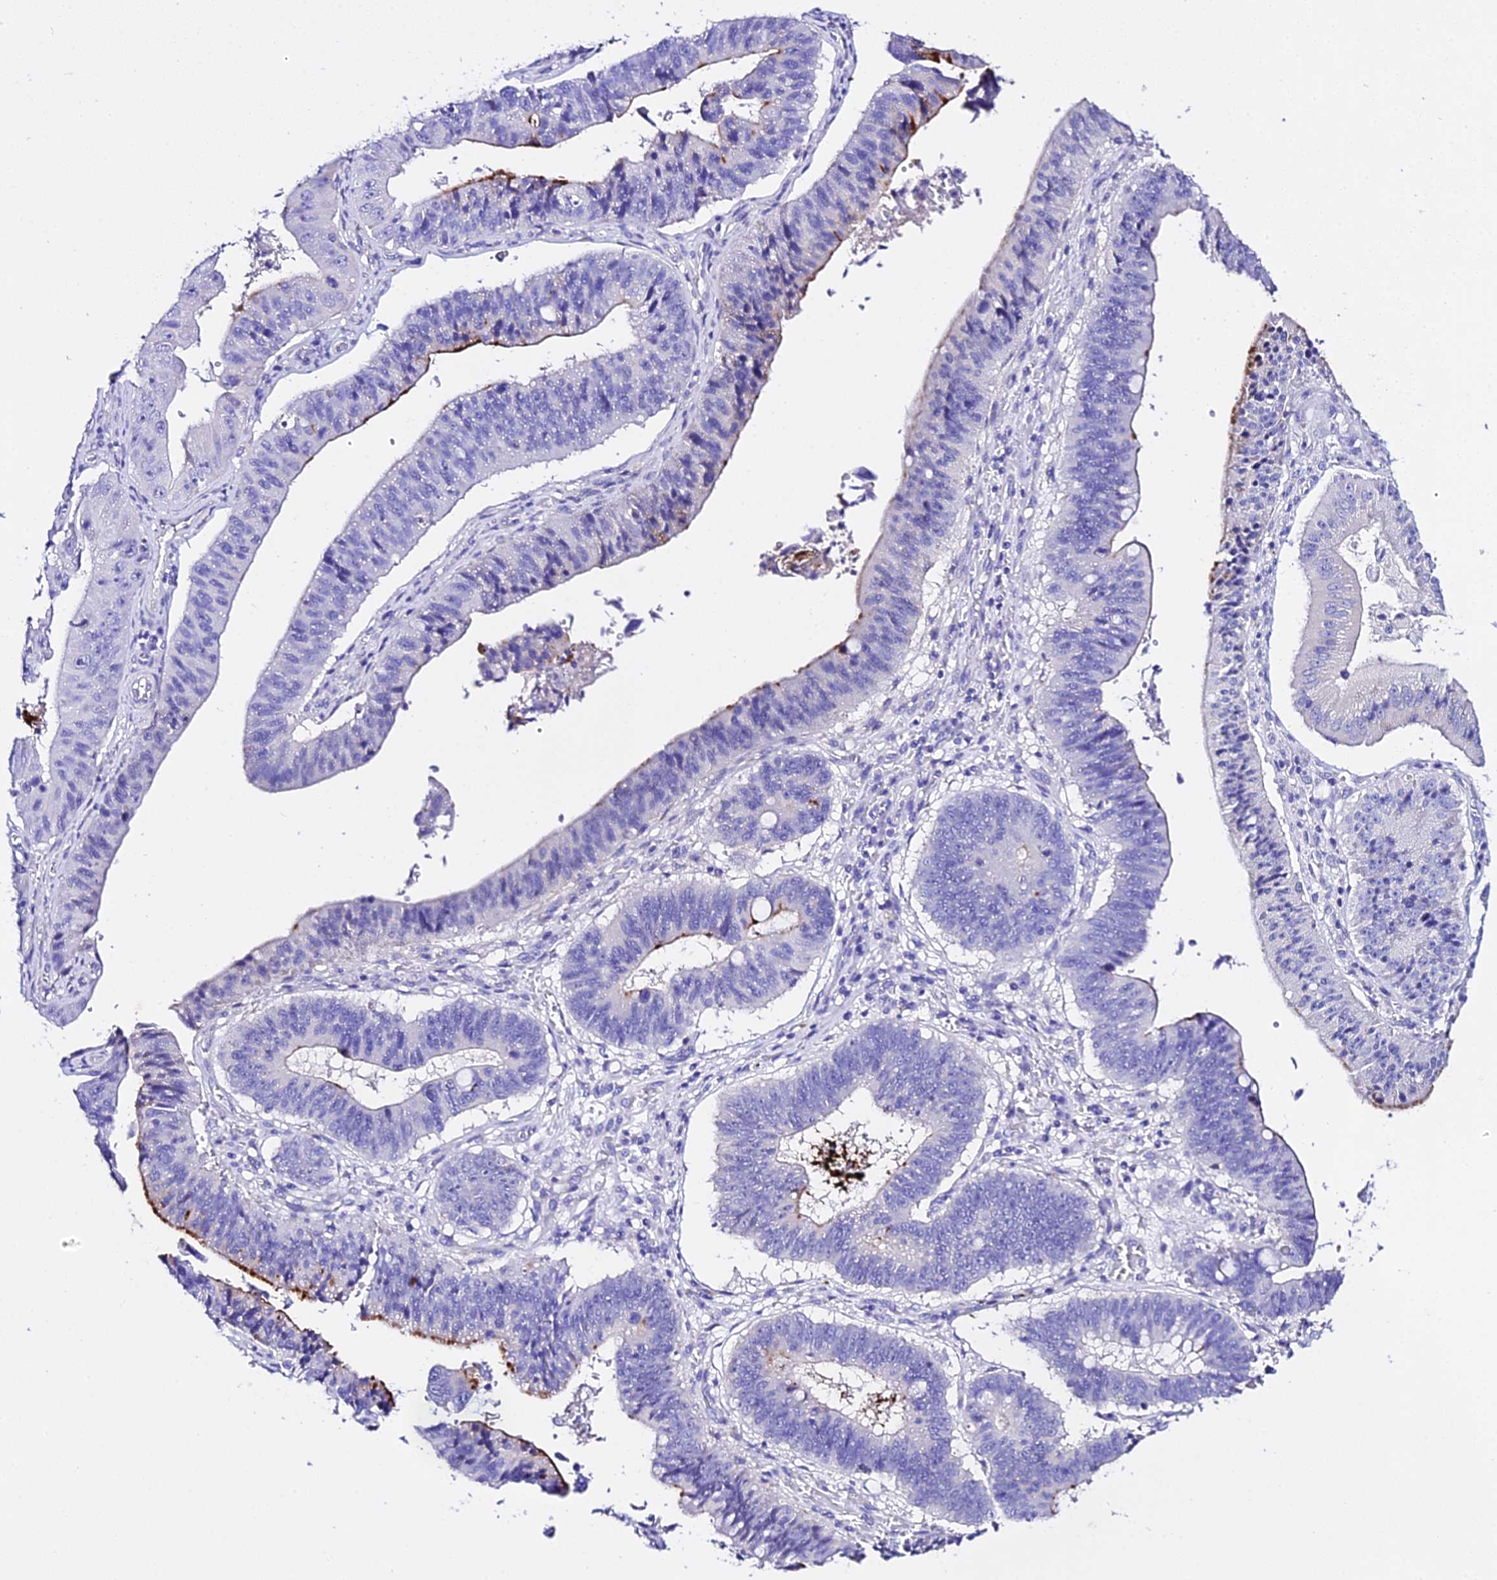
{"staining": {"intensity": "moderate", "quantity": "<25%", "location": "cytoplasmic/membranous"}, "tissue": "stomach cancer", "cell_type": "Tumor cells", "image_type": "cancer", "snomed": [{"axis": "morphology", "description": "Adenocarcinoma, NOS"}, {"axis": "topography", "description": "Stomach"}], "caption": "Immunohistochemical staining of stomach cancer exhibits moderate cytoplasmic/membranous protein expression in approximately <25% of tumor cells.", "gene": "TMEM117", "patient": {"sex": "male", "age": 59}}